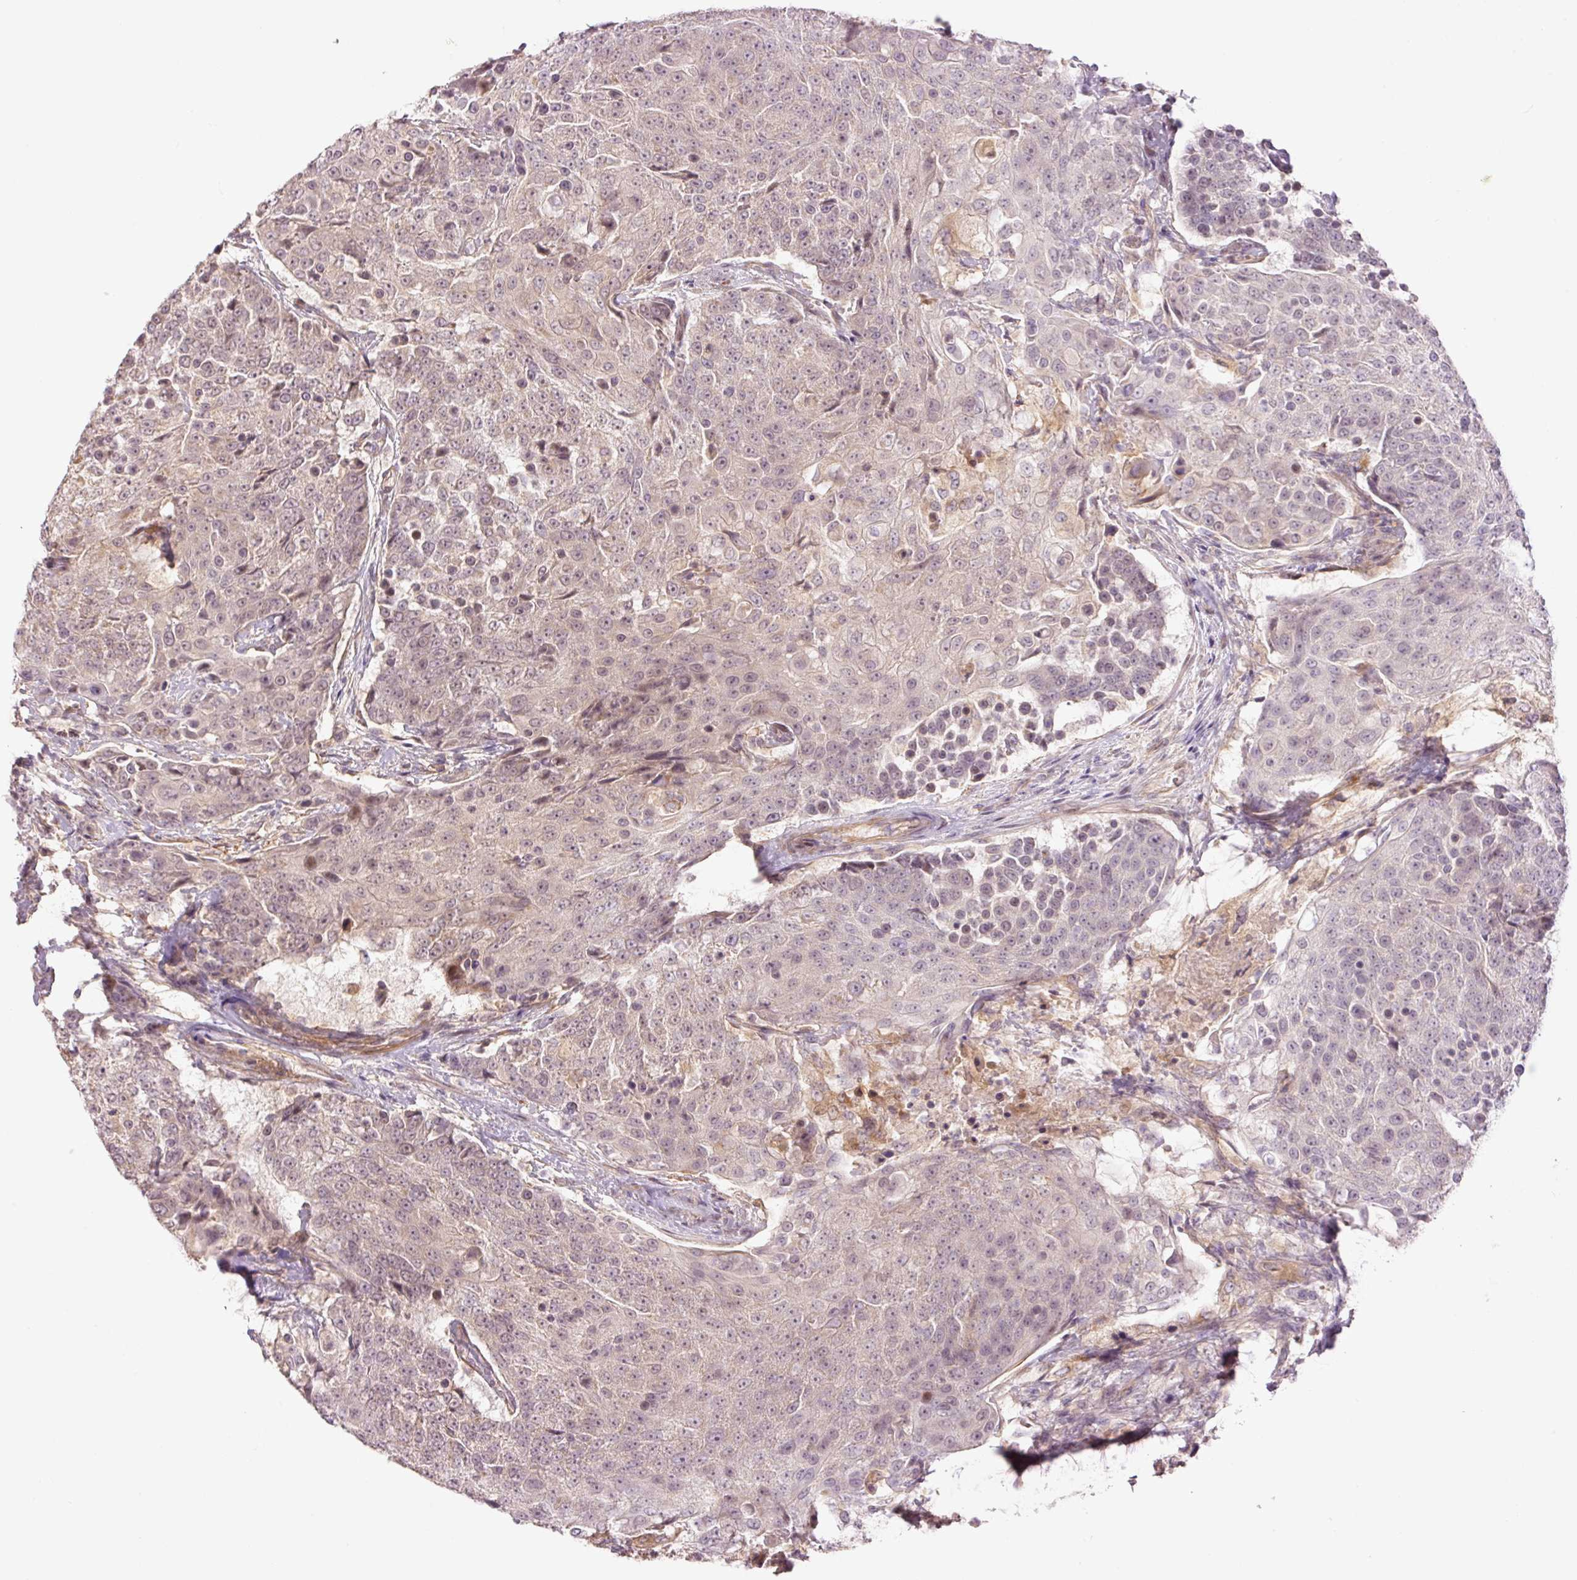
{"staining": {"intensity": "weak", "quantity": "<25%", "location": "cytoplasmic/membranous,nuclear"}, "tissue": "urothelial cancer", "cell_type": "Tumor cells", "image_type": "cancer", "snomed": [{"axis": "morphology", "description": "Urothelial carcinoma, High grade"}, {"axis": "topography", "description": "Urinary bladder"}], "caption": "The histopathology image exhibits no significant positivity in tumor cells of high-grade urothelial carcinoma. (DAB immunohistochemistry (IHC), high magnification).", "gene": "SLC29A3", "patient": {"sex": "female", "age": 63}}